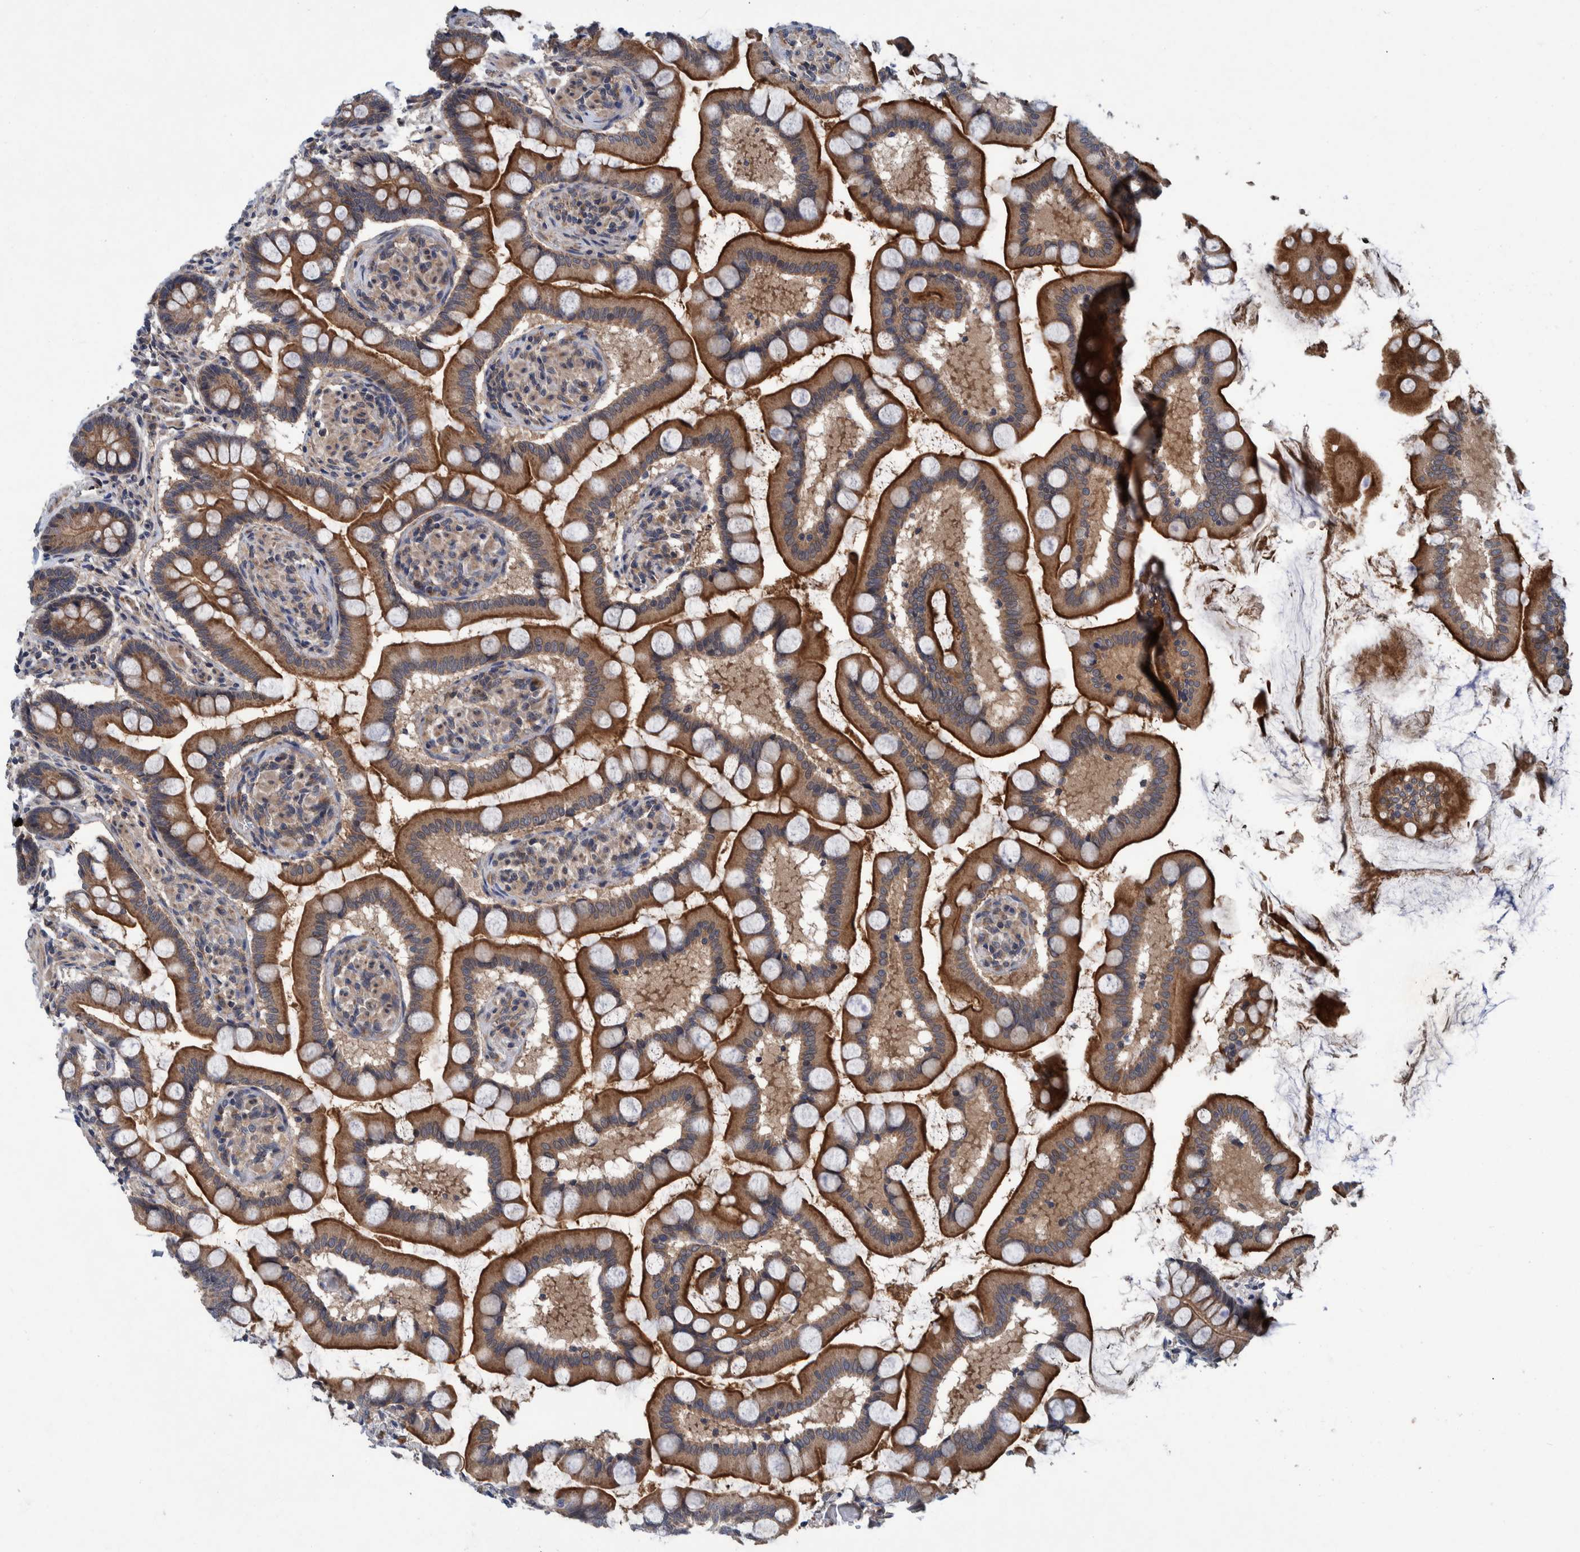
{"staining": {"intensity": "strong", "quantity": ">75%", "location": "cytoplasmic/membranous"}, "tissue": "small intestine", "cell_type": "Glandular cells", "image_type": "normal", "snomed": [{"axis": "morphology", "description": "Normal tissue, NOS"}, {"axis": "topography", "description": "Small intestine"}], "caption": "Brown immunohistochemical staining in unremarkable human small intestine demonstrates strong cytoplasmic/membranous staining in about >75% of glandular cells. Using DAB (brown) and hematoxylin (blue) stains, captured at high magnification using brightfield microscopy.", "gene": "ITIH3", "patient": {"sex": "male", "age": 41}}